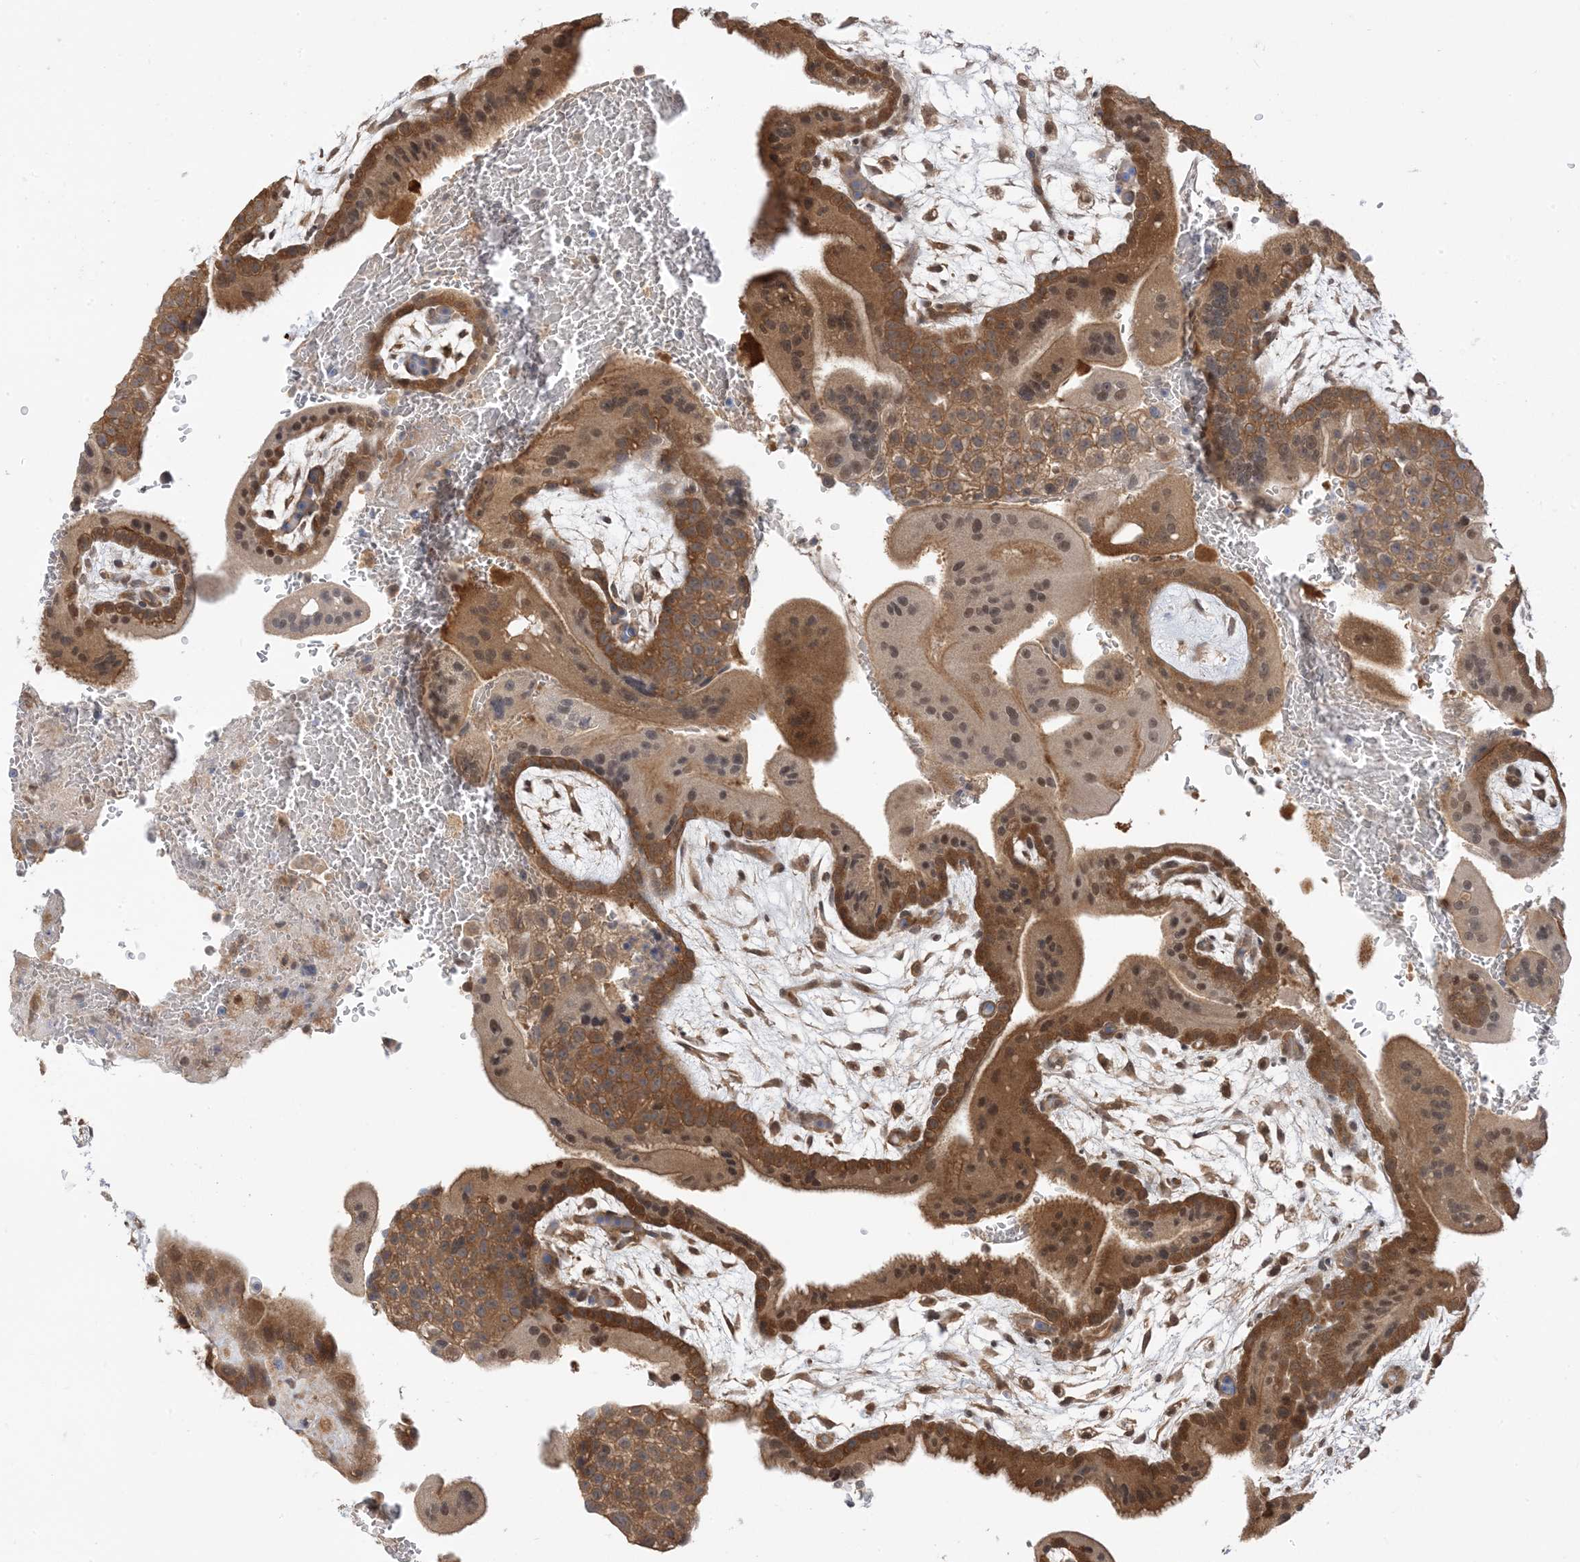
{"staining": {"intensity": "moderate", "quantity": ">75%", "location": "cytoplasmic/membranous,nuclear"}, "tissue": "placenta", "cell_type": "Decidual cells", "image_type": "normal", "snomed": [{"axis": "morphology", "description": "Normal tissue, NOS"}, {"axis": "topography", "description": "Placenta"}], "caption": "An image showing moderate cytoplasmic/membranous,nuclear expression in about >75% of decidual cells in normal placenta, as visualized by brown immunohistochemical staining.", "gene": "WDR26", "patient": {"sex": "female", "age": 35}}